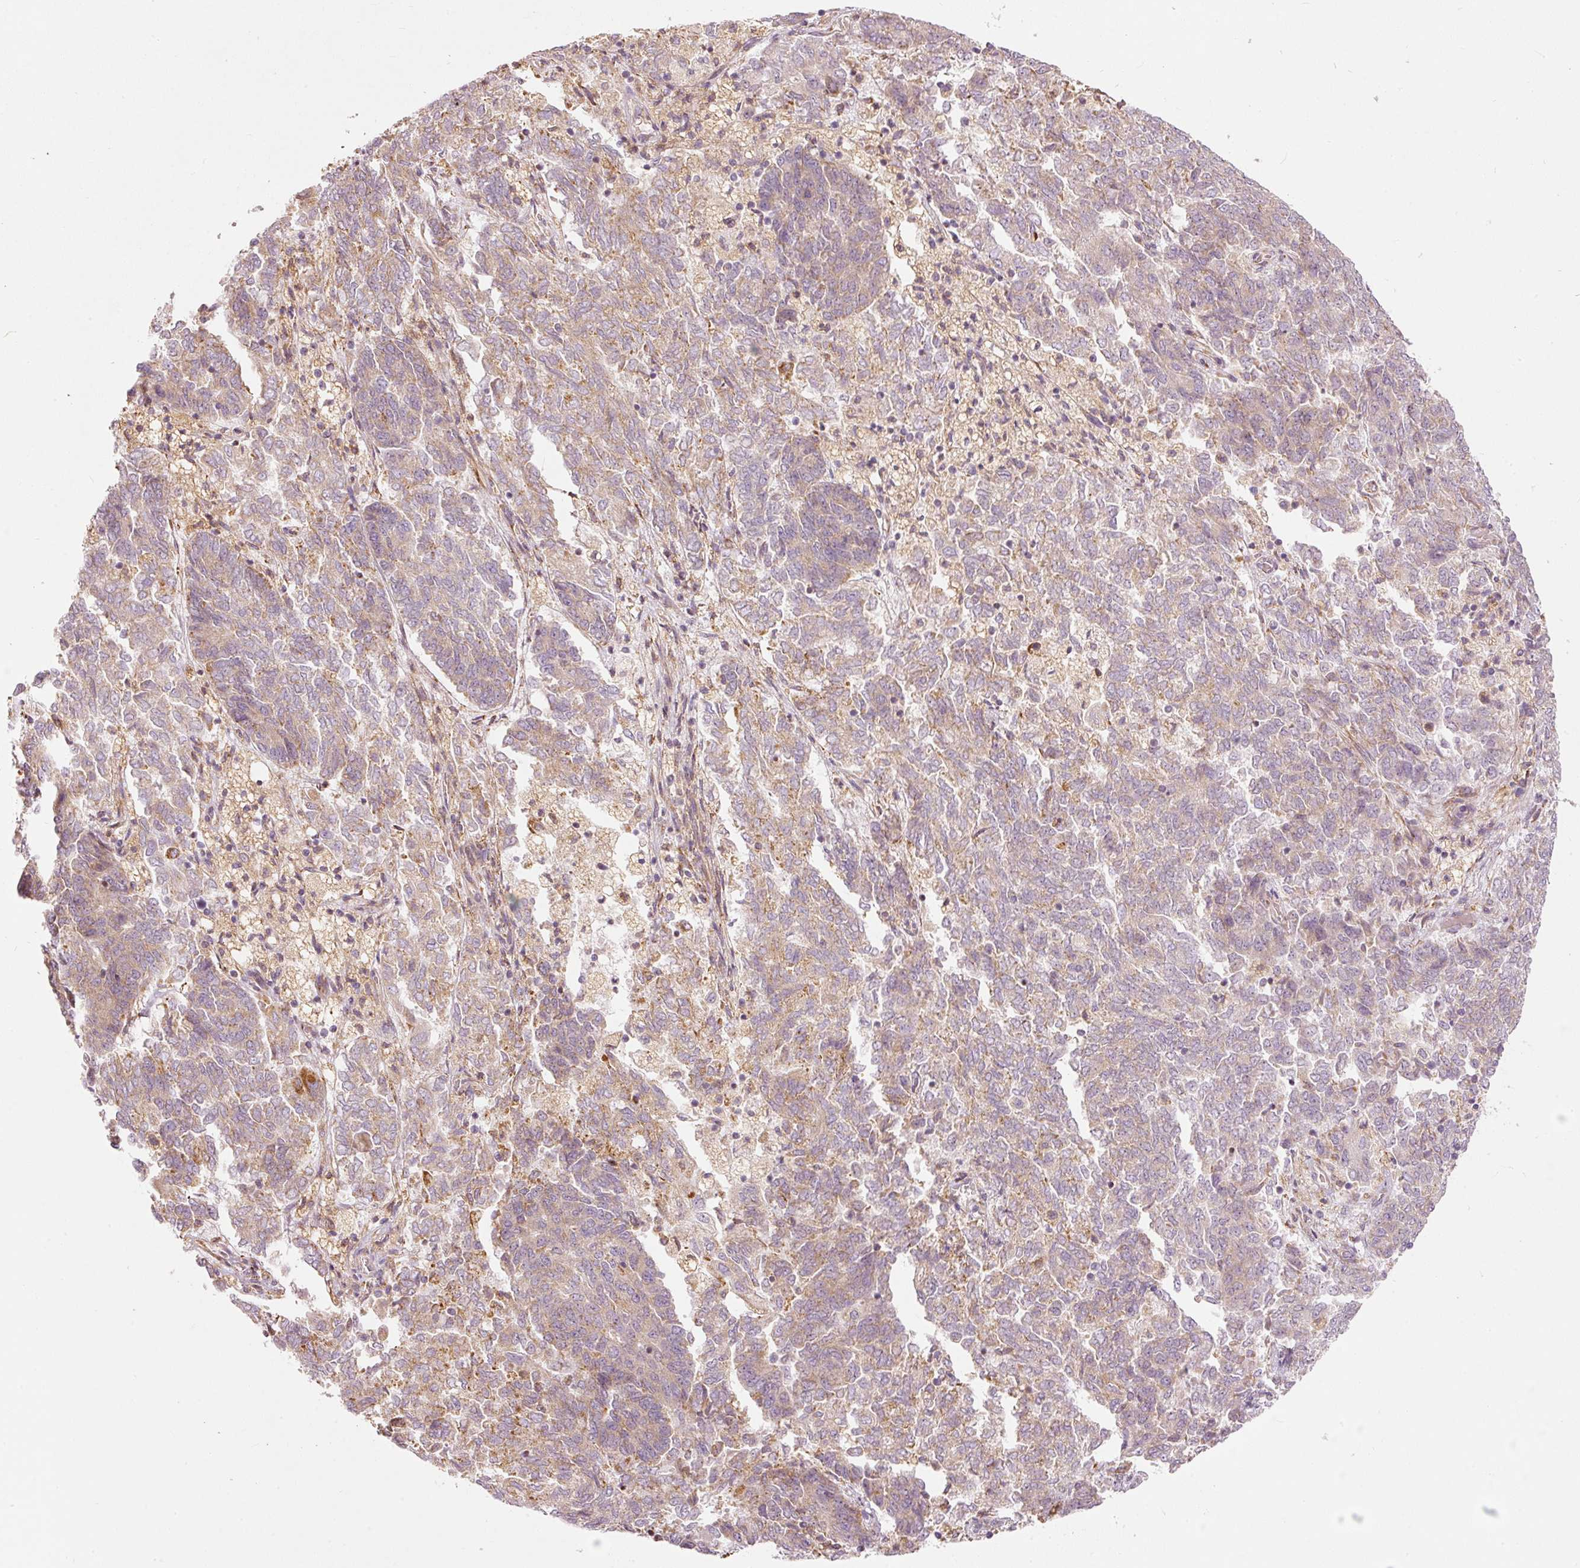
{"staining": {"intensity": "weak", "quantity": "25%-75%", "location": "cytoplasmic/membranous"}, "tissue": "endometrial cancer", "cell_type": "Tumor cells", "image_type": "cancer", "snomed": [{"axis": "morphology", "description": "Adenocarcinoma, NOS"}, {"axis": "topography", "description": "Endometrium"}], "caption": "This histopathology image demonstrates IHC staining of human adenocarcinoma (endometrial), with low weak cytoplasmic/membranous staining in approximately 25%-75% of tumor cells.", "gene": "SNAPC5", "patient": {"sex": "female", "age": 80}}